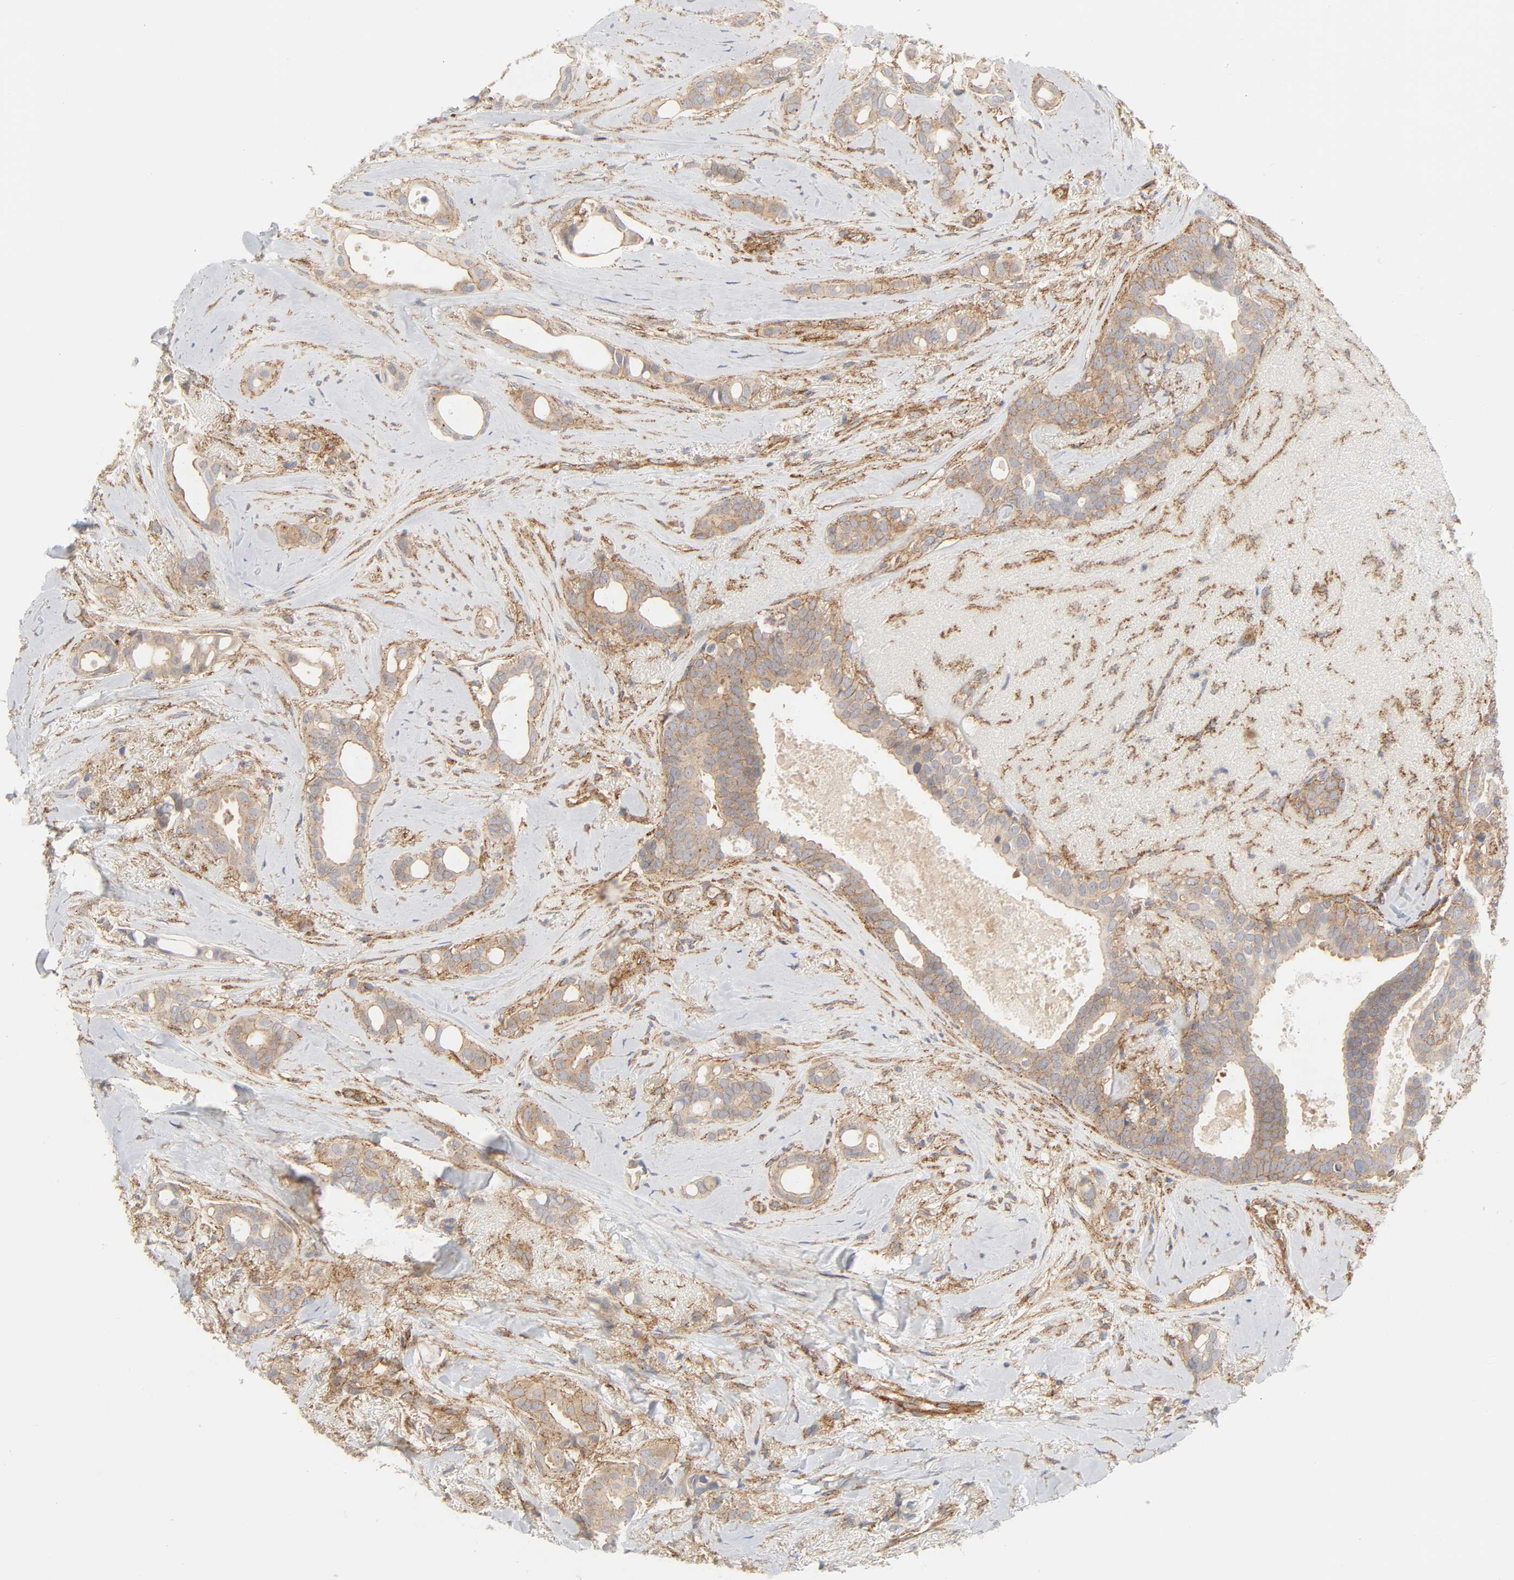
{"staining": {"intensity": "weak", "quantity": ">75%", "location": "cytoplasmic/membranous"}, "tissue": "breast cancer", "cell_type": "Tumor cells", "image_type": "cancer", "snomed": [{"axis": "morphology", "description": "Duct carcinoma"}, {"axis": "topography", "description": "Breast"}], "caption": "About >75% of tumor cells in breast intraductal carcinoma demonstrate weak cytoplasmic/membranous protein staining as visualized by brown immunohistochemical staining.", "gene": "AP2A1", "patient": {"sex": "female", "age": 54}}